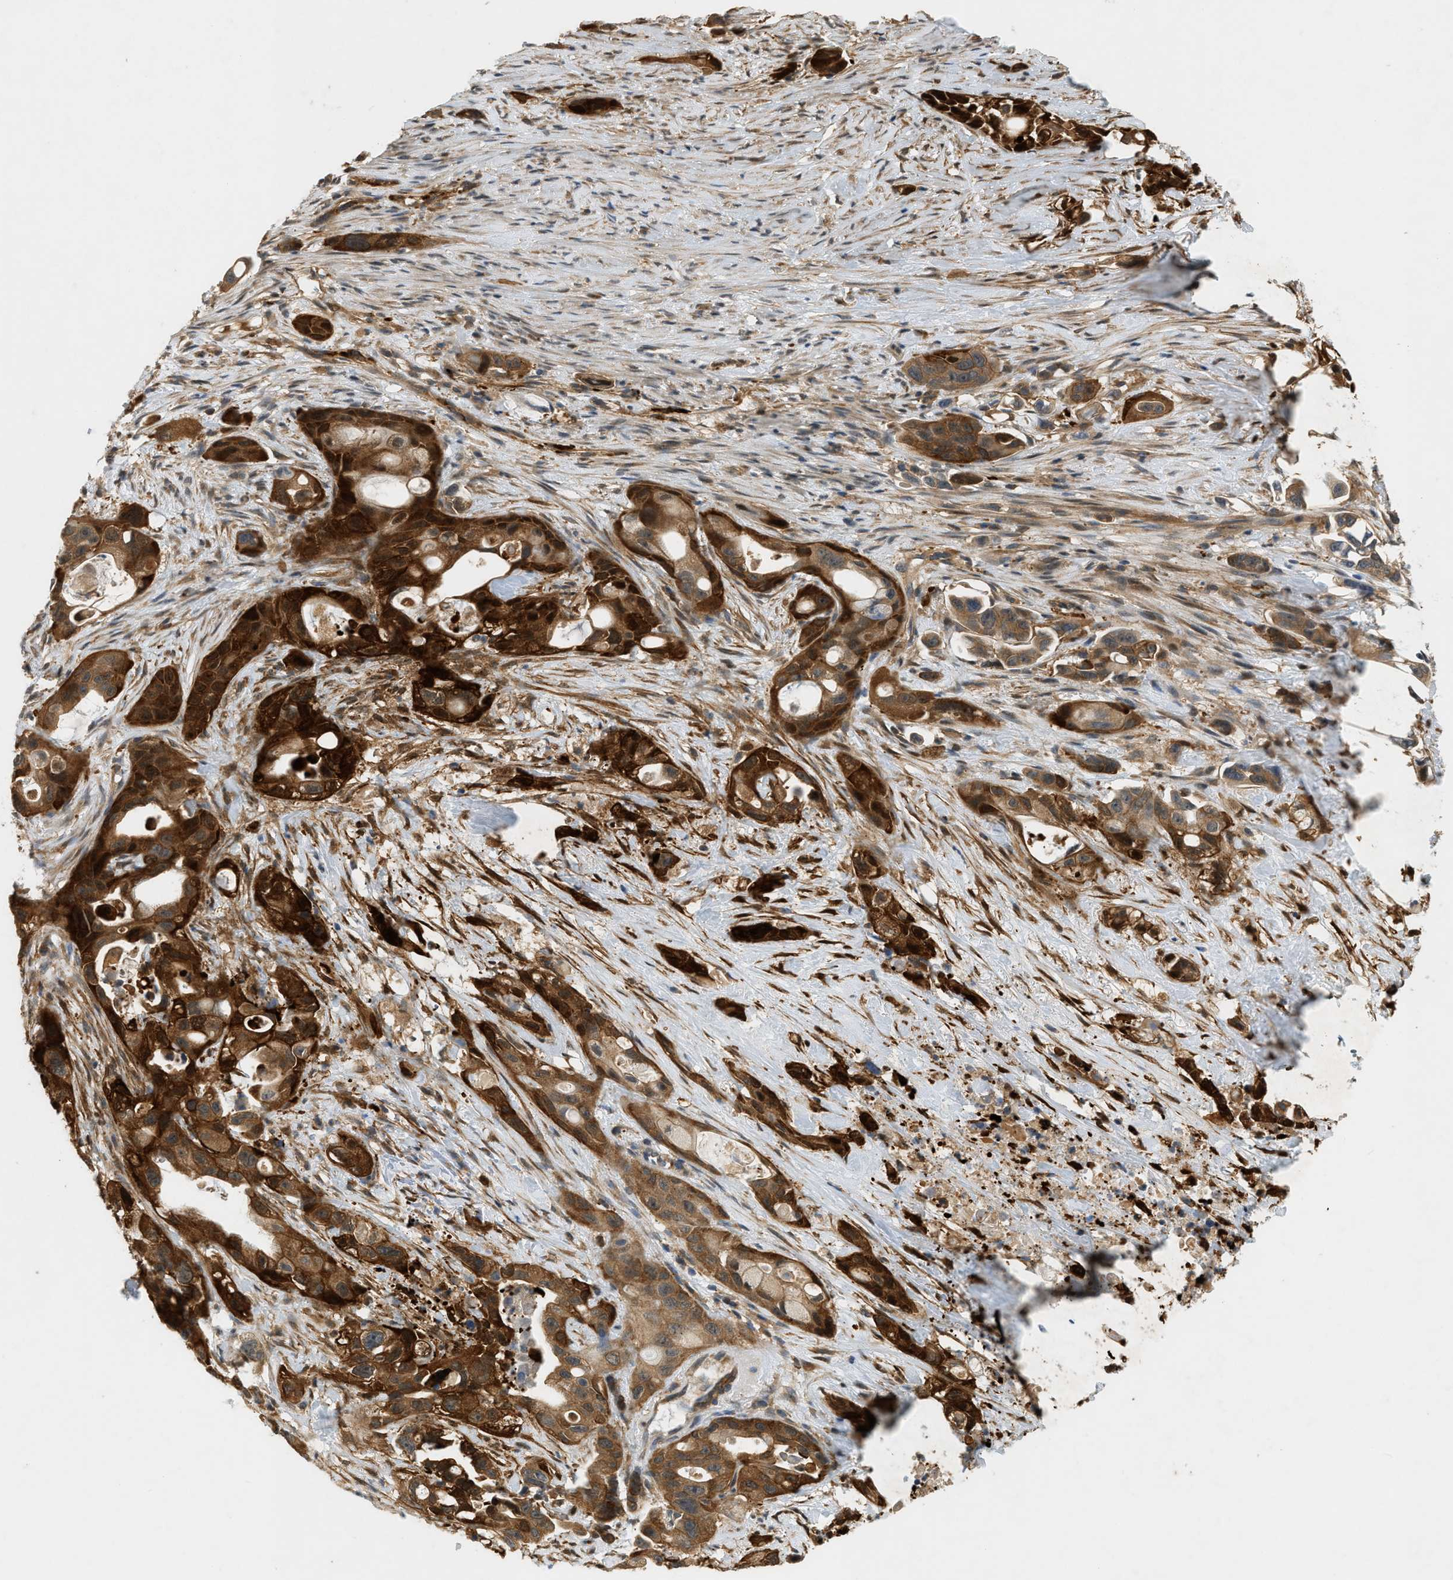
{"staining": {"intensity": "strong", "quantity": ">75%", "location": "cytoplasmic/membranous,nuclear"}, "tissue": "pancreatic cancer", "cell_type": "Tumor cells", "image_type": "cancer", "snomed": [{"axis": "morphology", "description": "Adenocarcinoma, NOS"}, {"axis": "topography", "description": "Pancreas"}], "caption": "Tumor cells demonstrate high levels of strong cytoplasmic/membranous and nuclear positivity in about >75% of cells in pancreatic adenocarcinoma.", "gene": "PDCL3", "patient": {"sex": "male", "age": 53}}